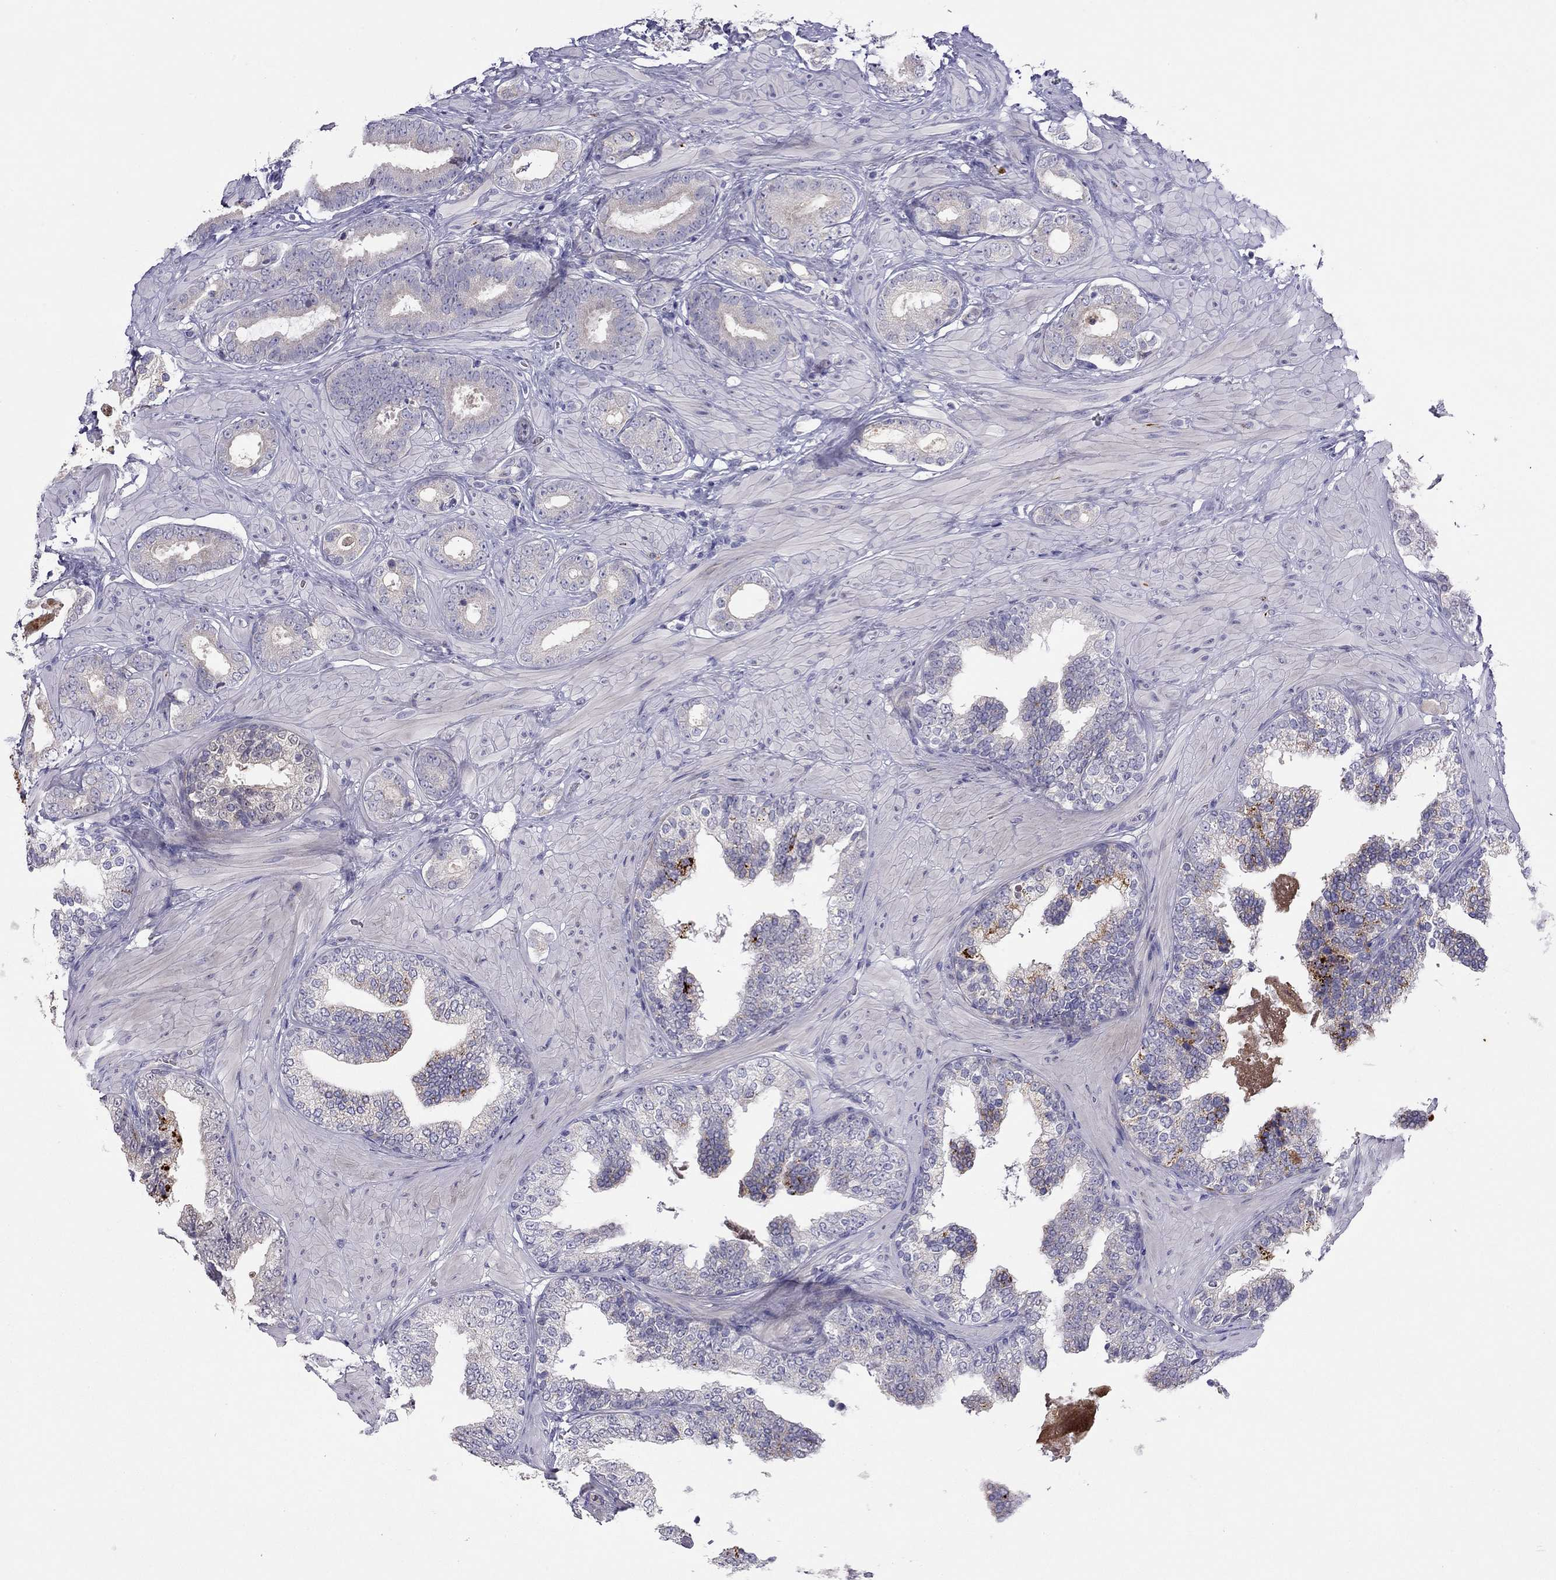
{"staining": {"intensity": "negative", "quantity": "none", "location": "none"}, "tissue": "prostate cancer", "cell_type": "Tumor cells", "image_type": "cancer", "snomed": [{"axis": "morphology", "description": "Adenocarcinoma, Low grade"}, {"axis": "topography", "description": "Prostate"}], "caption": "Immunohistochemistry (IHC) micrograph of neoplastic tissue: prostate cancer (adenocarcinoma (low-grade)) stained with DAB (3,3'-diaminobenzidine) displays no significant protein positivity in tumor cells.", "gene": "CPNE4", "patient": {"sex": "male", "age": 60}}